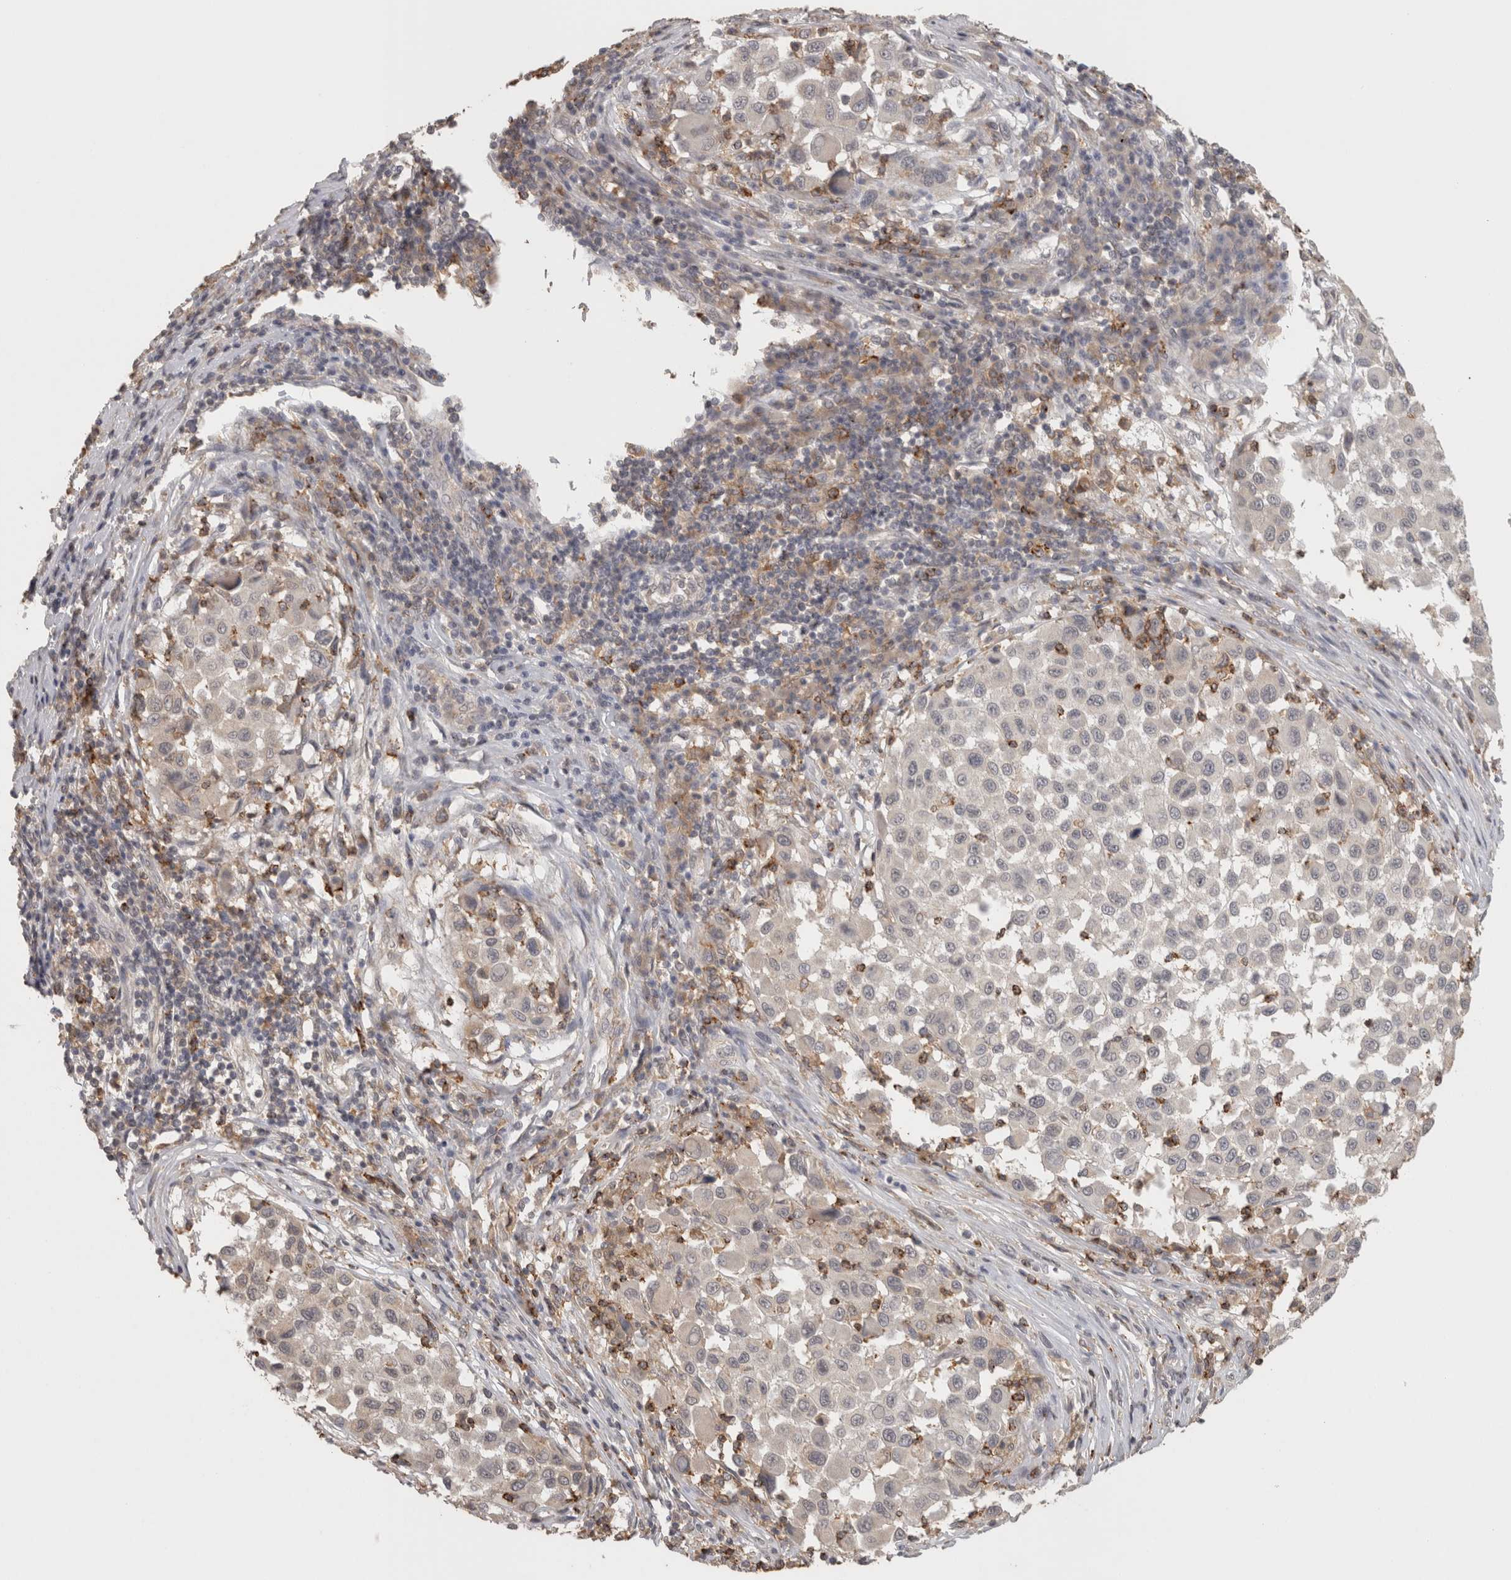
{"staining": {"intensity": "negative", "quantity": "none", "location": "none"}, "tissue": "melanoma", "cell_type": "Tumor cells", "image_type": "cancer", "snomed": [{"axis": "morphology", "description": "Malignant melanoma, Metastatic site"}, {"axis": "topography", "description": "Lymph node"}], "caption": "A histopathology image of malignant melanoma (metastatic site) stained for a protein reveals no brown staining in tumor cells.", "gene": "HAVCR2", "patient": {"sex": "male", "age": 61}}